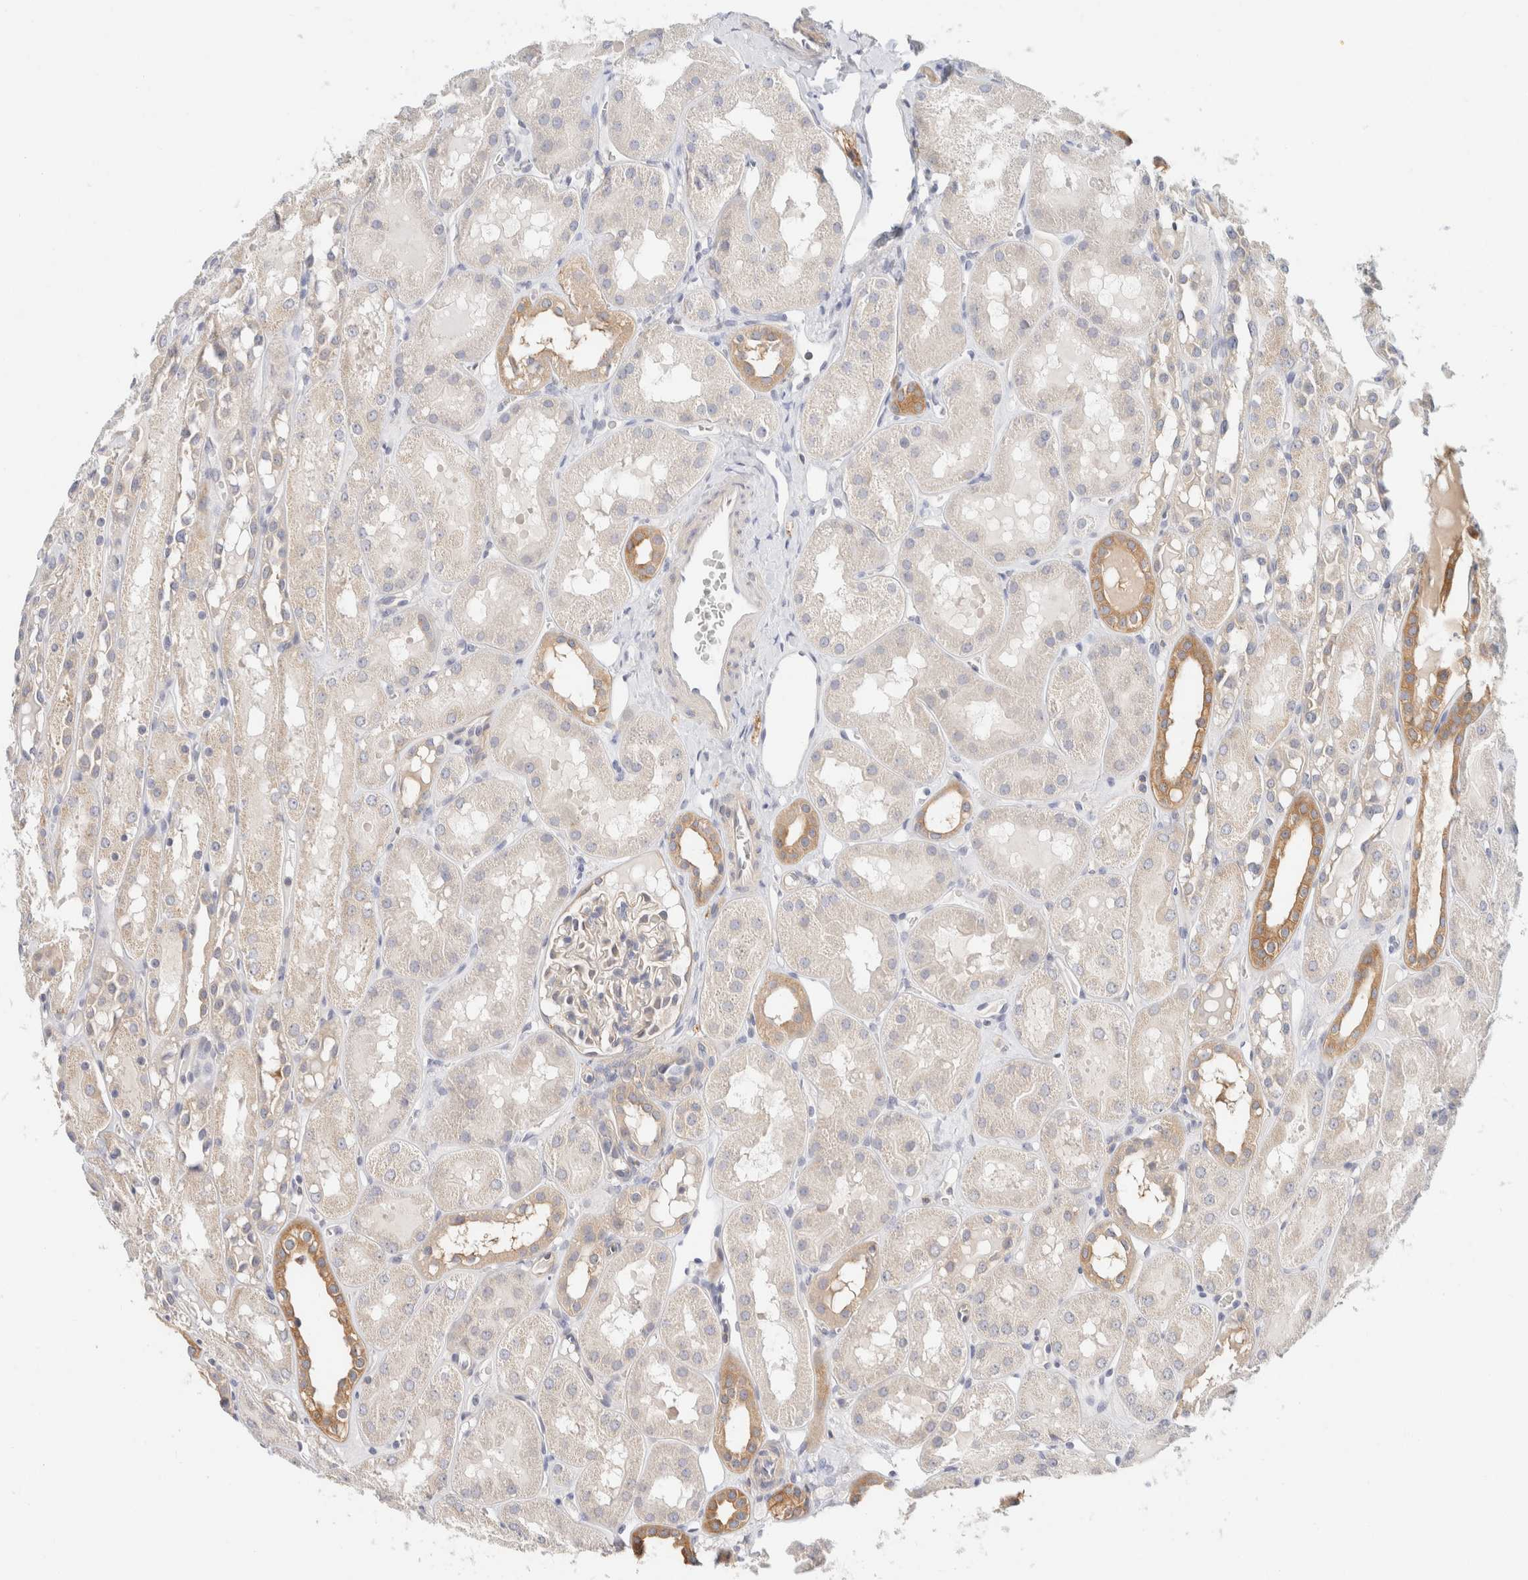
{"staining": {"intensity": "negative", "quantity": "none", "location": "none"}, "tissue": "kidney", "cell_type": "Cells in glomeruli", "image_type": "normal", "snomed": [{"axis": "morphology", "description": "Normal tissue, NOS"}, {"axis": "topography", "description": "Kidney"}, {"axis": "topography", "description": "Urinary bladder"}], "caption": "The micrograph exhibits no staining of cells in glomeruli in normal kidney.", "gene": "SH3GLB2", "patient": {"sex": "male", "age": 16}}